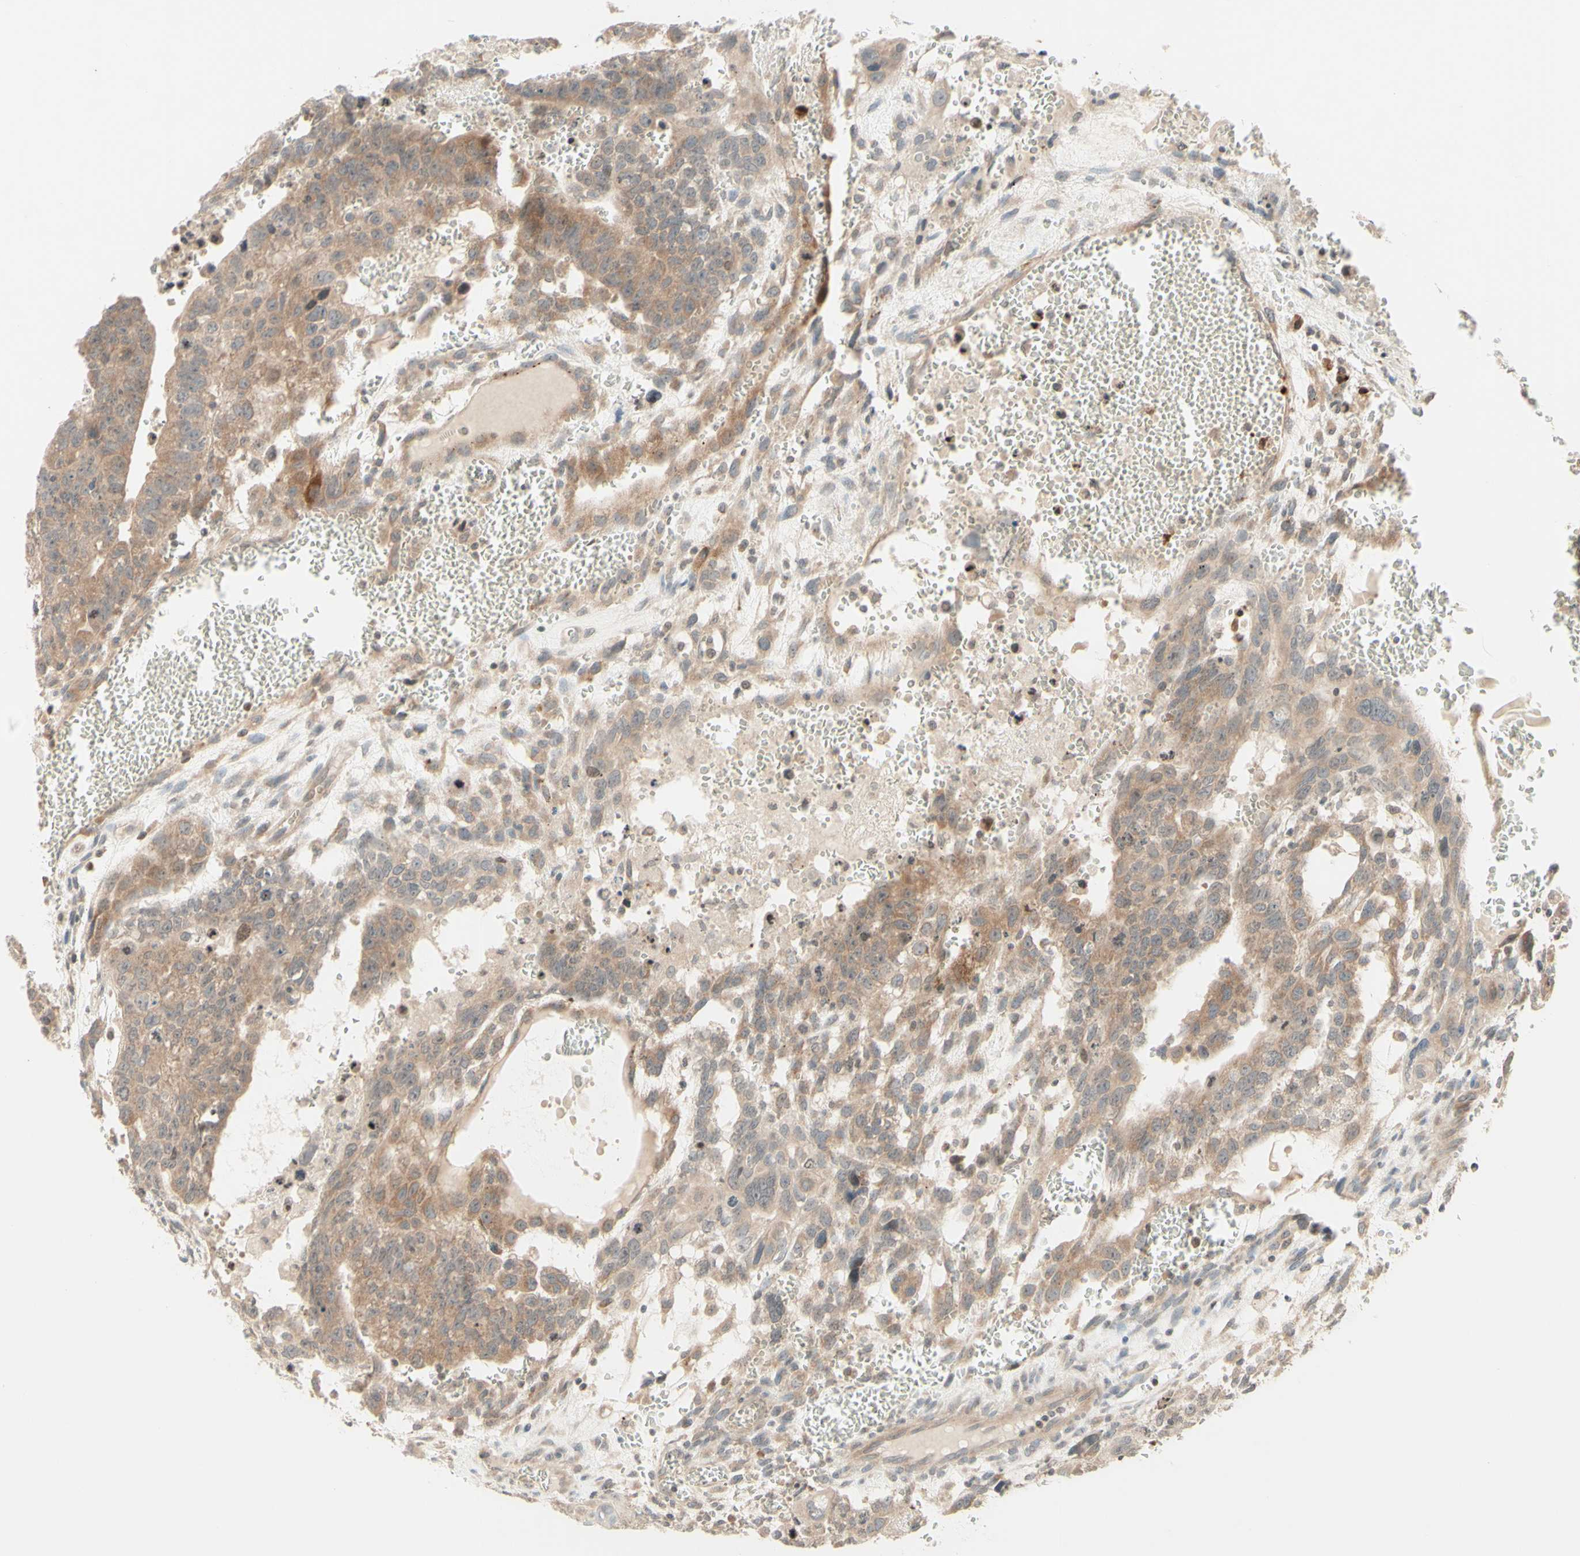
{"staining": {"intensity": "weak", "quantity": ">75%", "location": "cytoplasmic/membranous"}, "tissue": "testis cancer", "cell_type": "Tumor cells", "image_type": "cancer", "snomed": [{"axis": "morphology", "description": "Seminoma, NOS"}, {"axis": "morphology", "description": "Carcinoma, Embryonal, NOS"}, {"axis": "topography", "description": "Testis"}], "caption": "Seminoma (testis) stained with immunohistochemistry demonstrates weak cytoplasmic/membranous expression in approximately >75% of tumor cells. The protein is stained brown, and the nuclei are stained in blue (DAB (3,3'-diaminobenzidine) IHC with brightfield microscopy, high magnification).", "gene": "ZW10", "patient": {"sex": "male", "age": 52}}